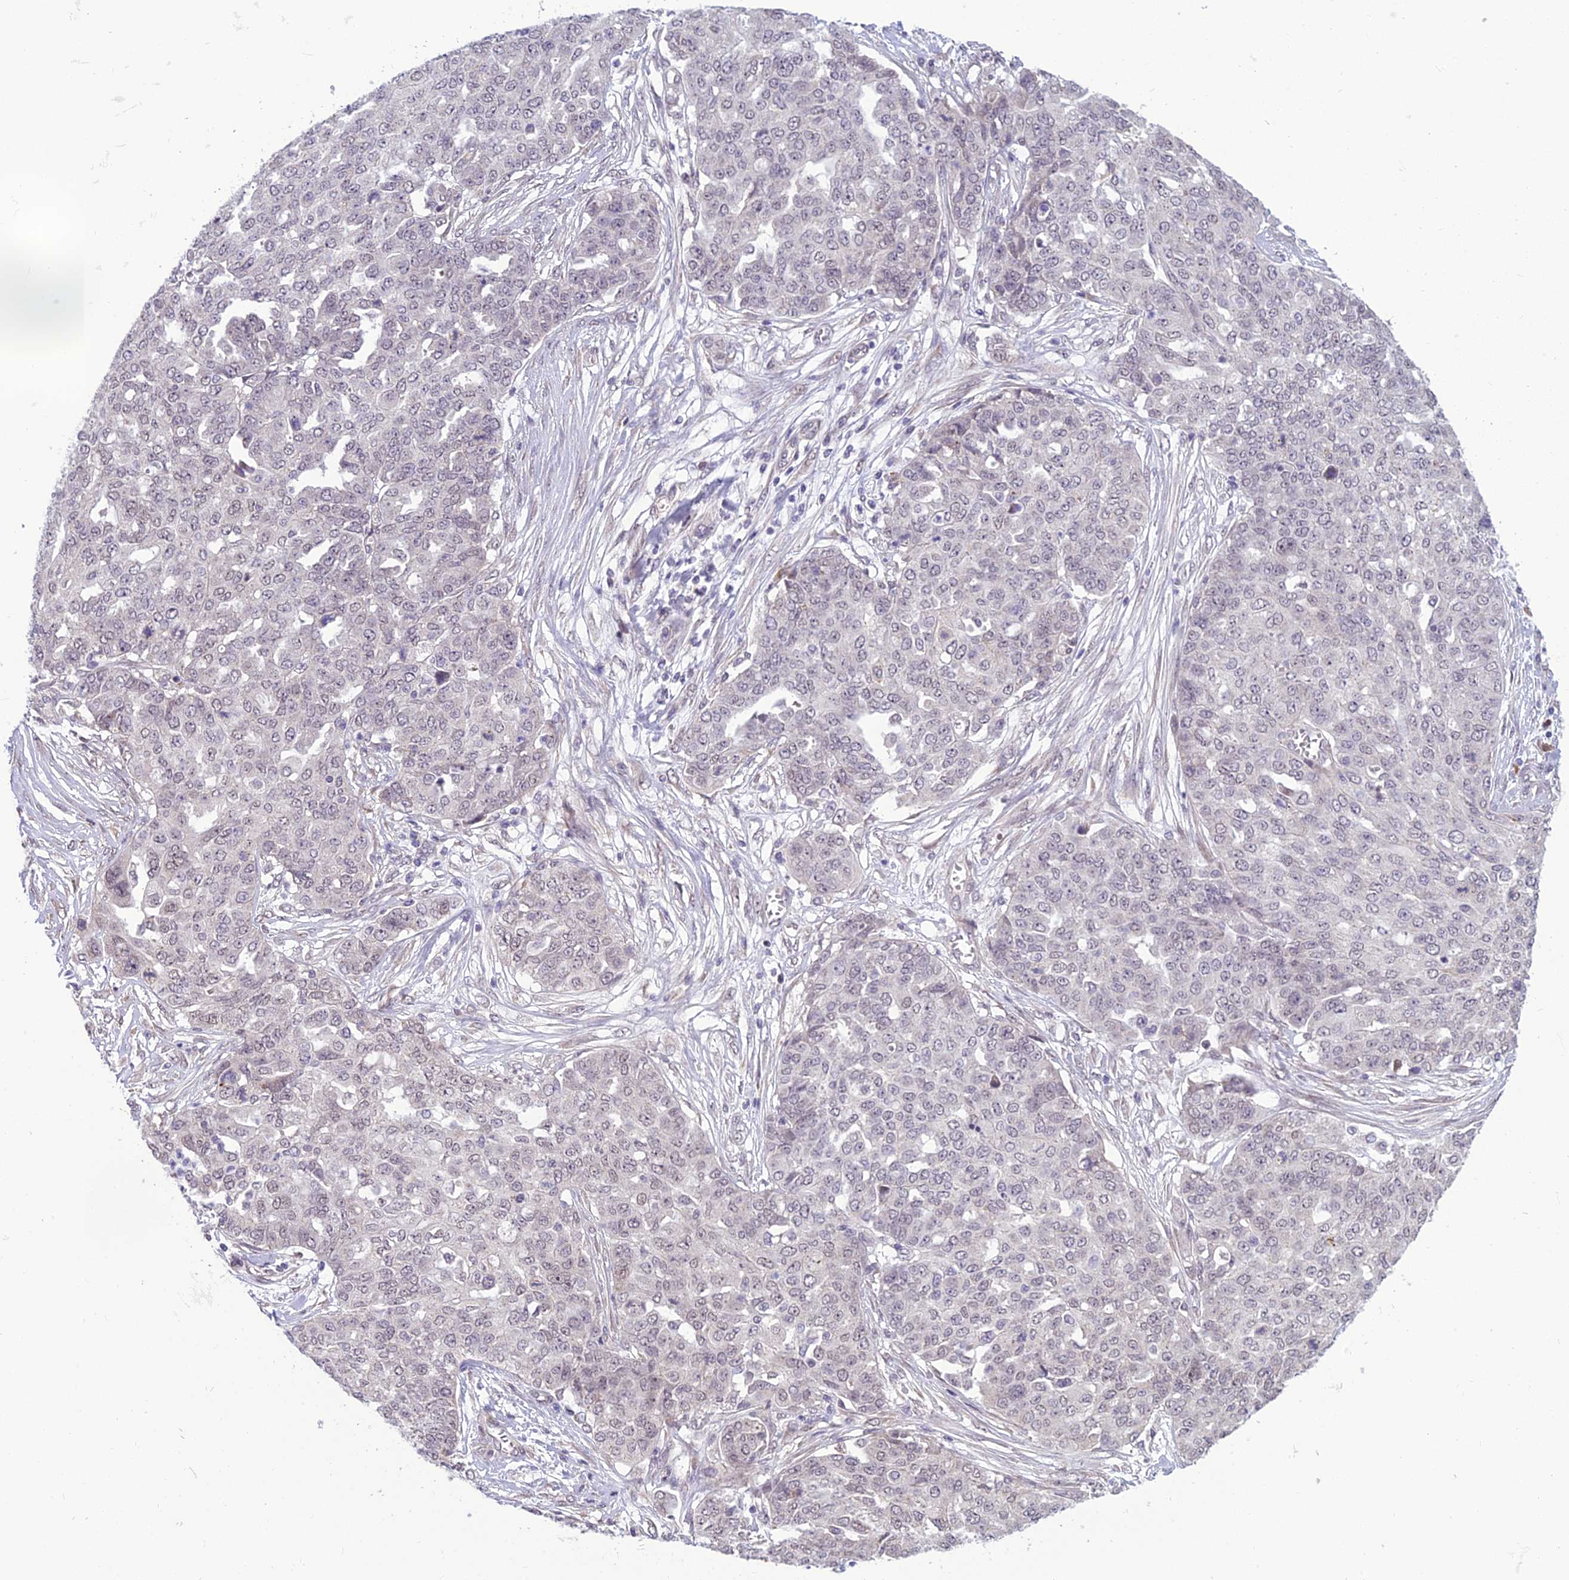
{"staining": {"intensity": "negative", "quantity": "none", "location": "none"}, "tissue": "ovarian cancer", "cell_type": "Tumor cells", "image_type": "cancer", "snomed": [{"axis": "morphology", "description": "Cystadenocarcinoma, serous, NOS"}, {"axis": "topography", "description": "Soft tissue"}, {"axis": "topography", "description": "Ovary"}], "caption": "Immunohistochemistry (IHC) photomicrograph of ovarian serous cystadenocarcinoma stained for a protein (brown), which demonstrates no staining in tumor cells. (DAB (3,3'-diaminobenzidine) immunohistochemistry, high magnification).", "gene": "FBRS", "patient": {"sex": "female", "age": 57}}